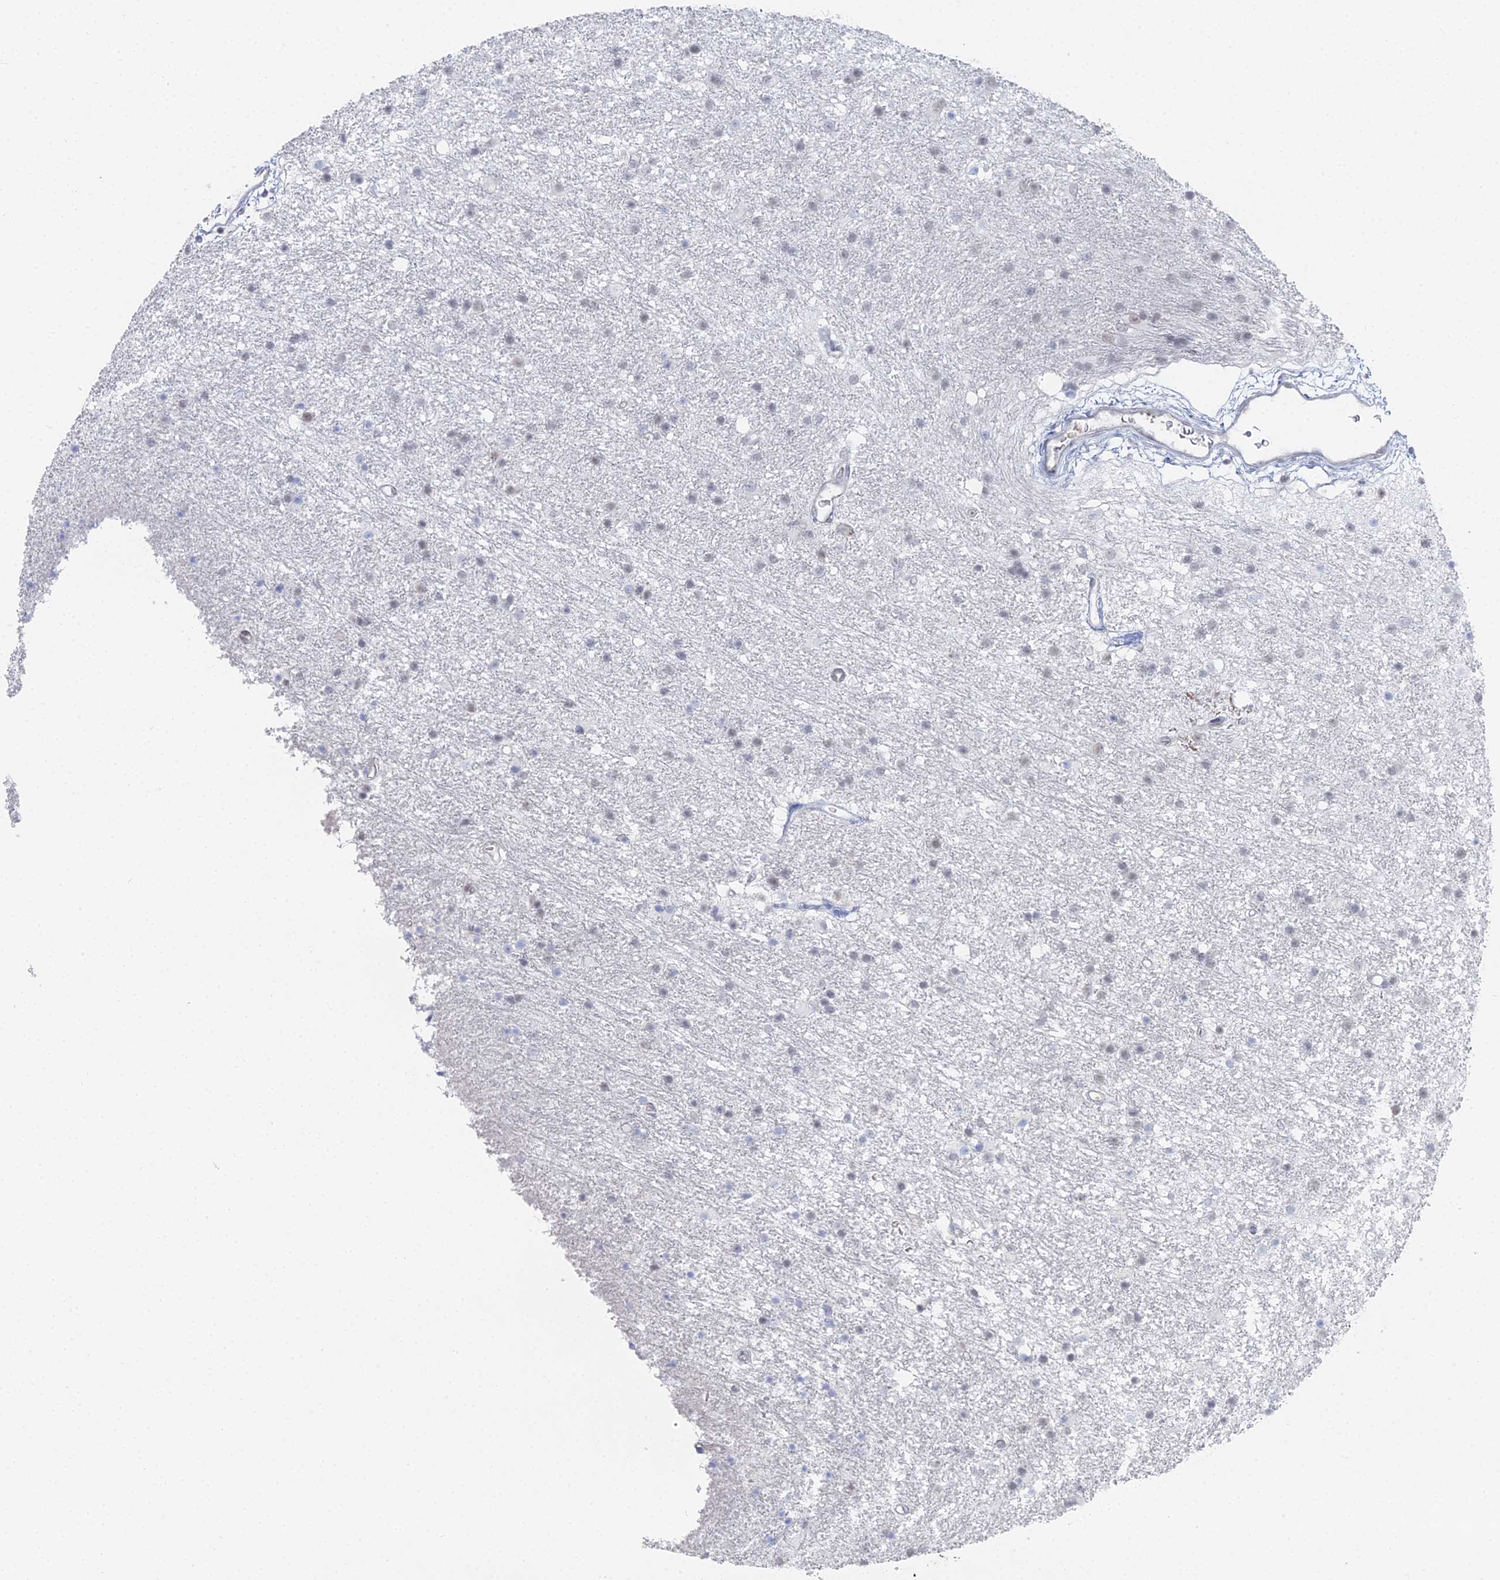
{"staining": {"intensity": "negative", "quantity": "none", "location": "none"}, "tissue": "glioma", "cell_type": "Tumor cells", "image_type": "cancer", "snomed": [{"axis": "morphology", "description": "Glioma, malignant, High grade"}, {"axis": "topography", "description": "Brain"}], "caption": "Tumor cells are negative for protein expression in human high-grade glioma (malignant). The staining is performed using DAB brown chromogen with nuclei counter-stained in using hematoxylin.", "gene": "GSC2", "patient": {"sex": "male", "age": 77}}